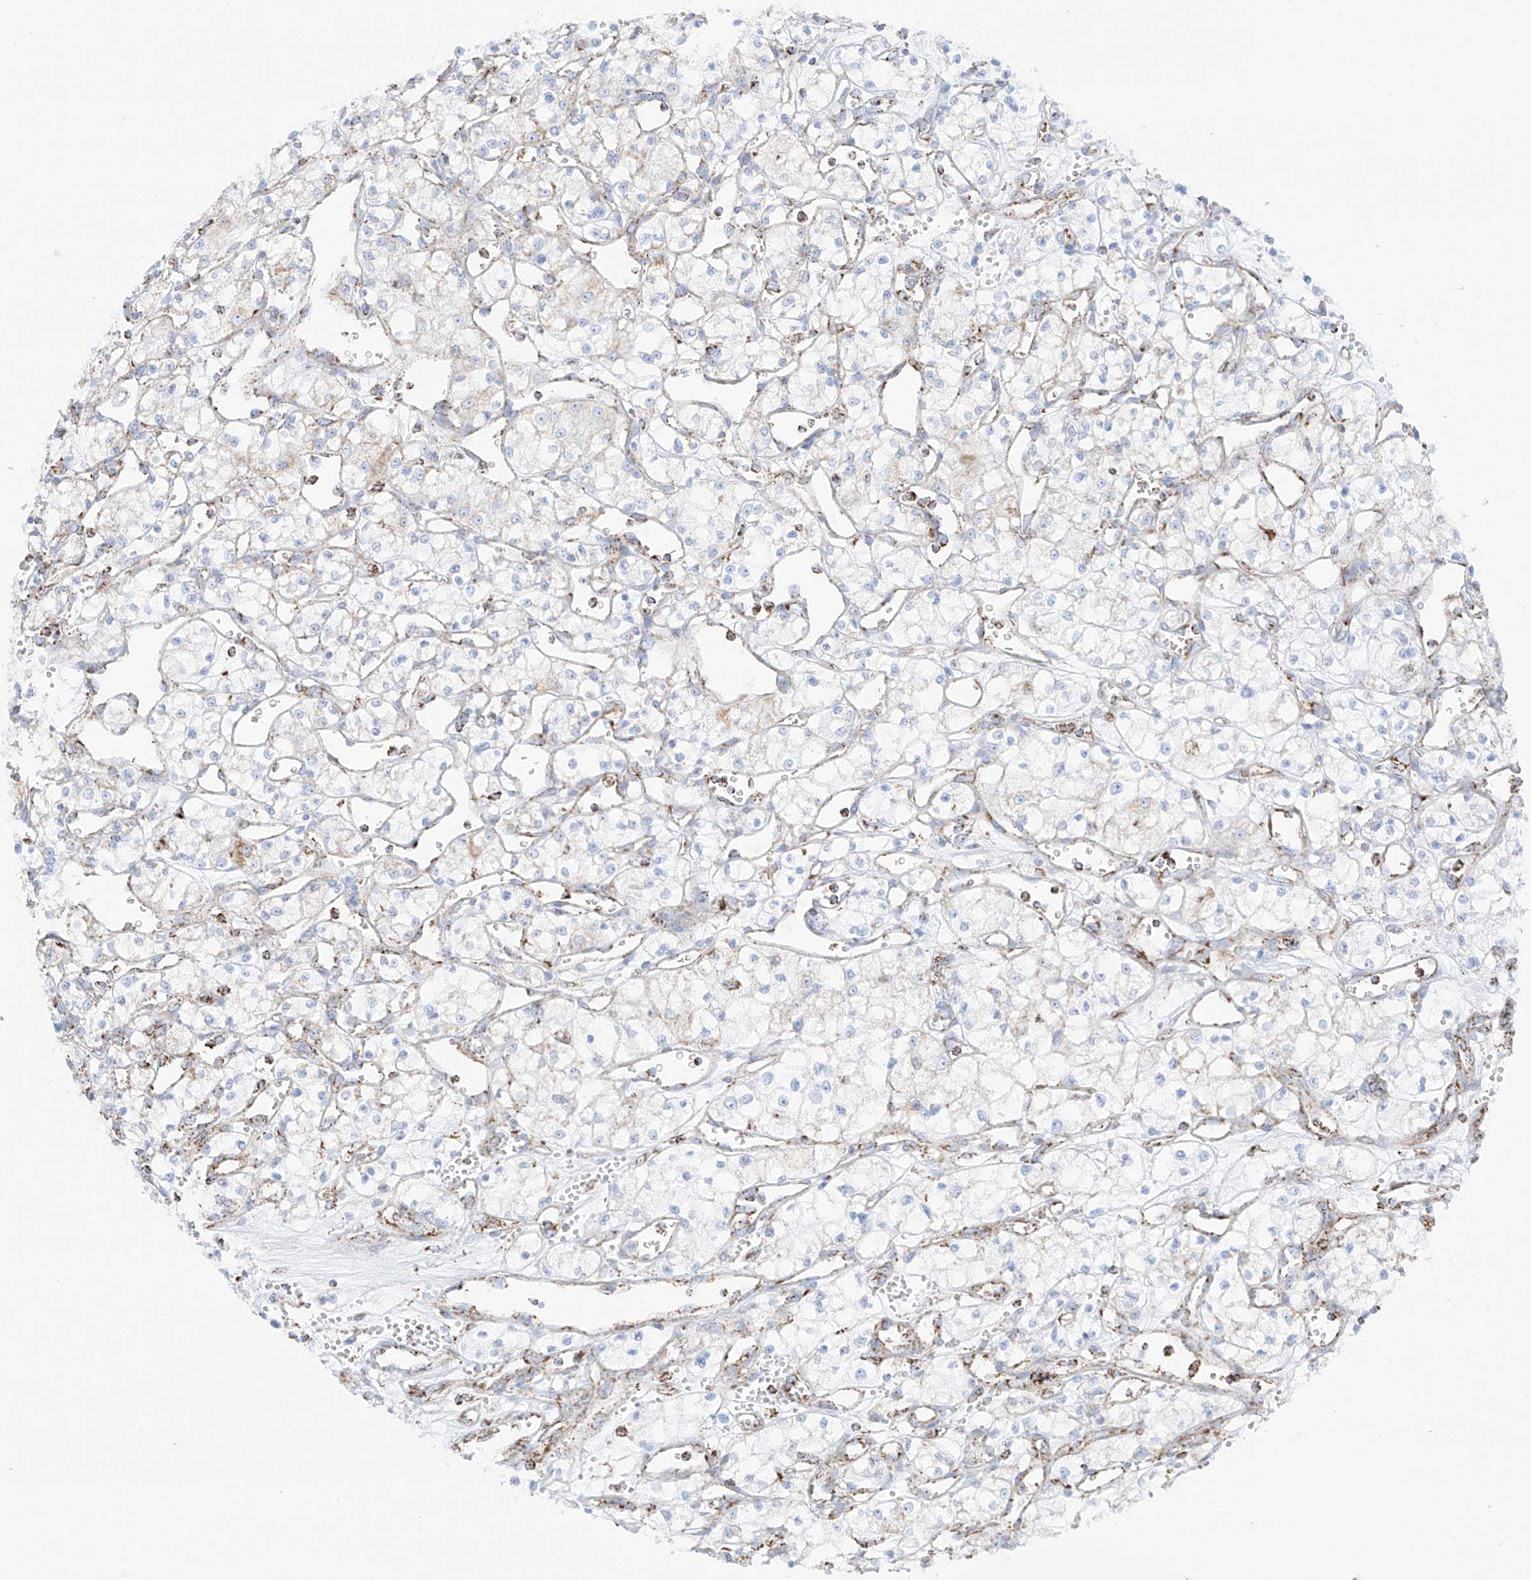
{"staining": {"intensity": "negative", "quantity": "none", "location": "none"}, "tissue": "renal cancer", "cell_type": "Tumor cells", "image_type": "cancer", "snomed": [{"axis": "morphology", "description": "Adenocarcinoma, NOS"}, {"axis": "topography", "description": "Kidney"}], "caption": "Immunohistochemical staining of adenocarcinoma (renal) exhibits no significant expression in tumor cells.", "gene": "XKR3", "patient": {"sex": "male", "age": 59}}